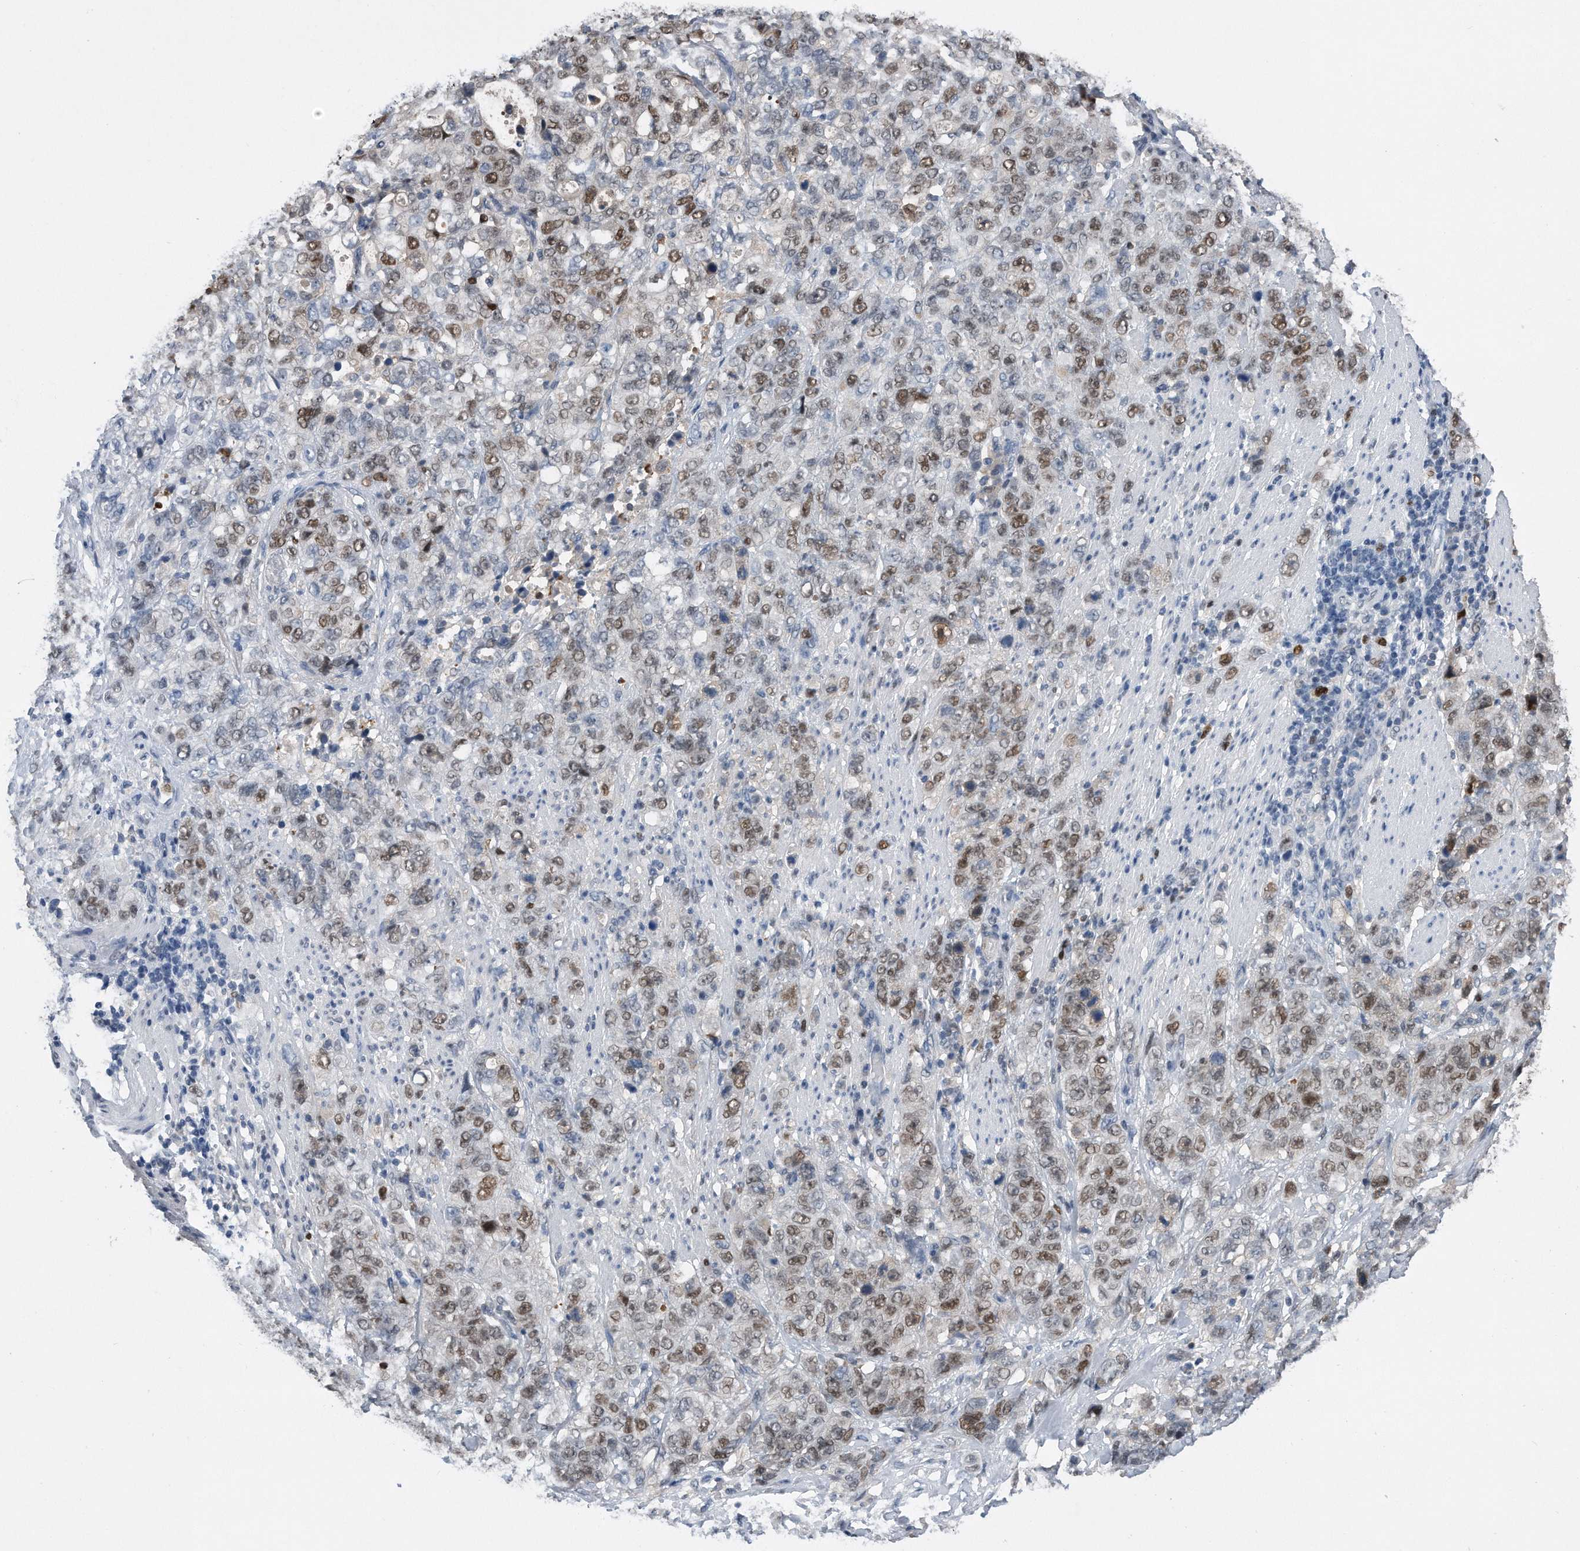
{"staining": {"intensity": "moderate", "quantity": ">75%", "location": "nuclear"}, "tissue": "stomach cancer", "cell_type": "Tumor cells", "image_type": "cancer", "snomed": [{"axis": "morphology", "description": "Adenocarcinoma, NOS"}, {"axis": "topography", "description": "Stomach"}], "caption": "Human adenocarcinoma (stomach) stained with a protein marker shows moderate staining in tumor cells.", "gene": "PCNA", "patient": {"sex": "male", "age": 48}}